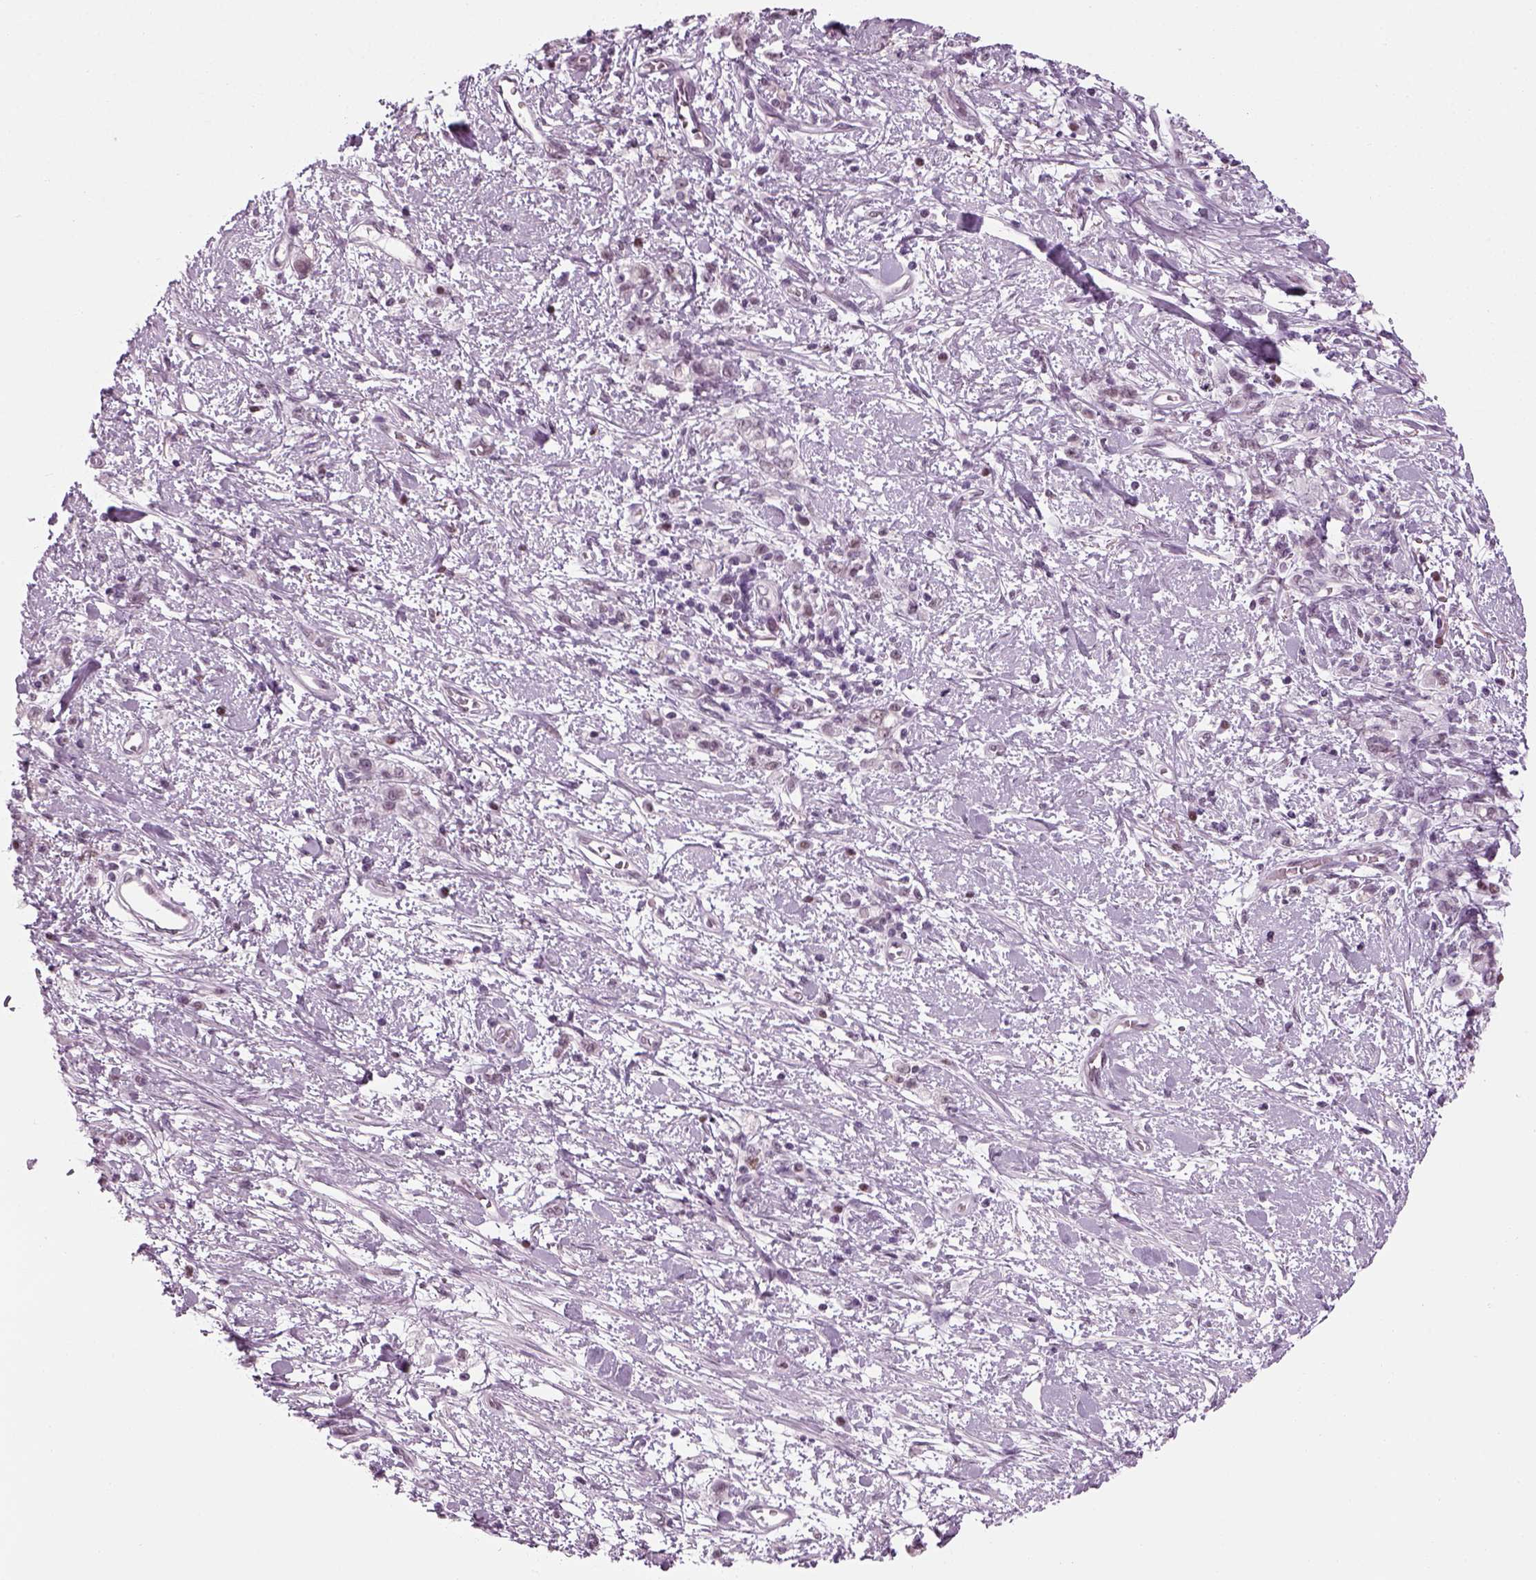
{"staining": {"intensity": "negative", "quantity": "none", "location": "none"}, "tissue": "stomach cancer", "cell_type": "Tumor cells", "image_type": "cancer", "snomed": [{"axis": "morphology", "description": "Adenocarcinoma, NOS"}, {"axis": "topography", "description": "Stomach"}], "caption": "A micrograph of stomach adenocarcinoma stained for a protein exhibits no brown staining in tumor cells. (Stains: DAB (3,3'-diaminobenzidine) IHC with hematoxylin counter stain, Microscopy: brightfield microscopy at high magnification).", "gene": "KCNG2", "patient": {"sex": "male", "age": 77}}